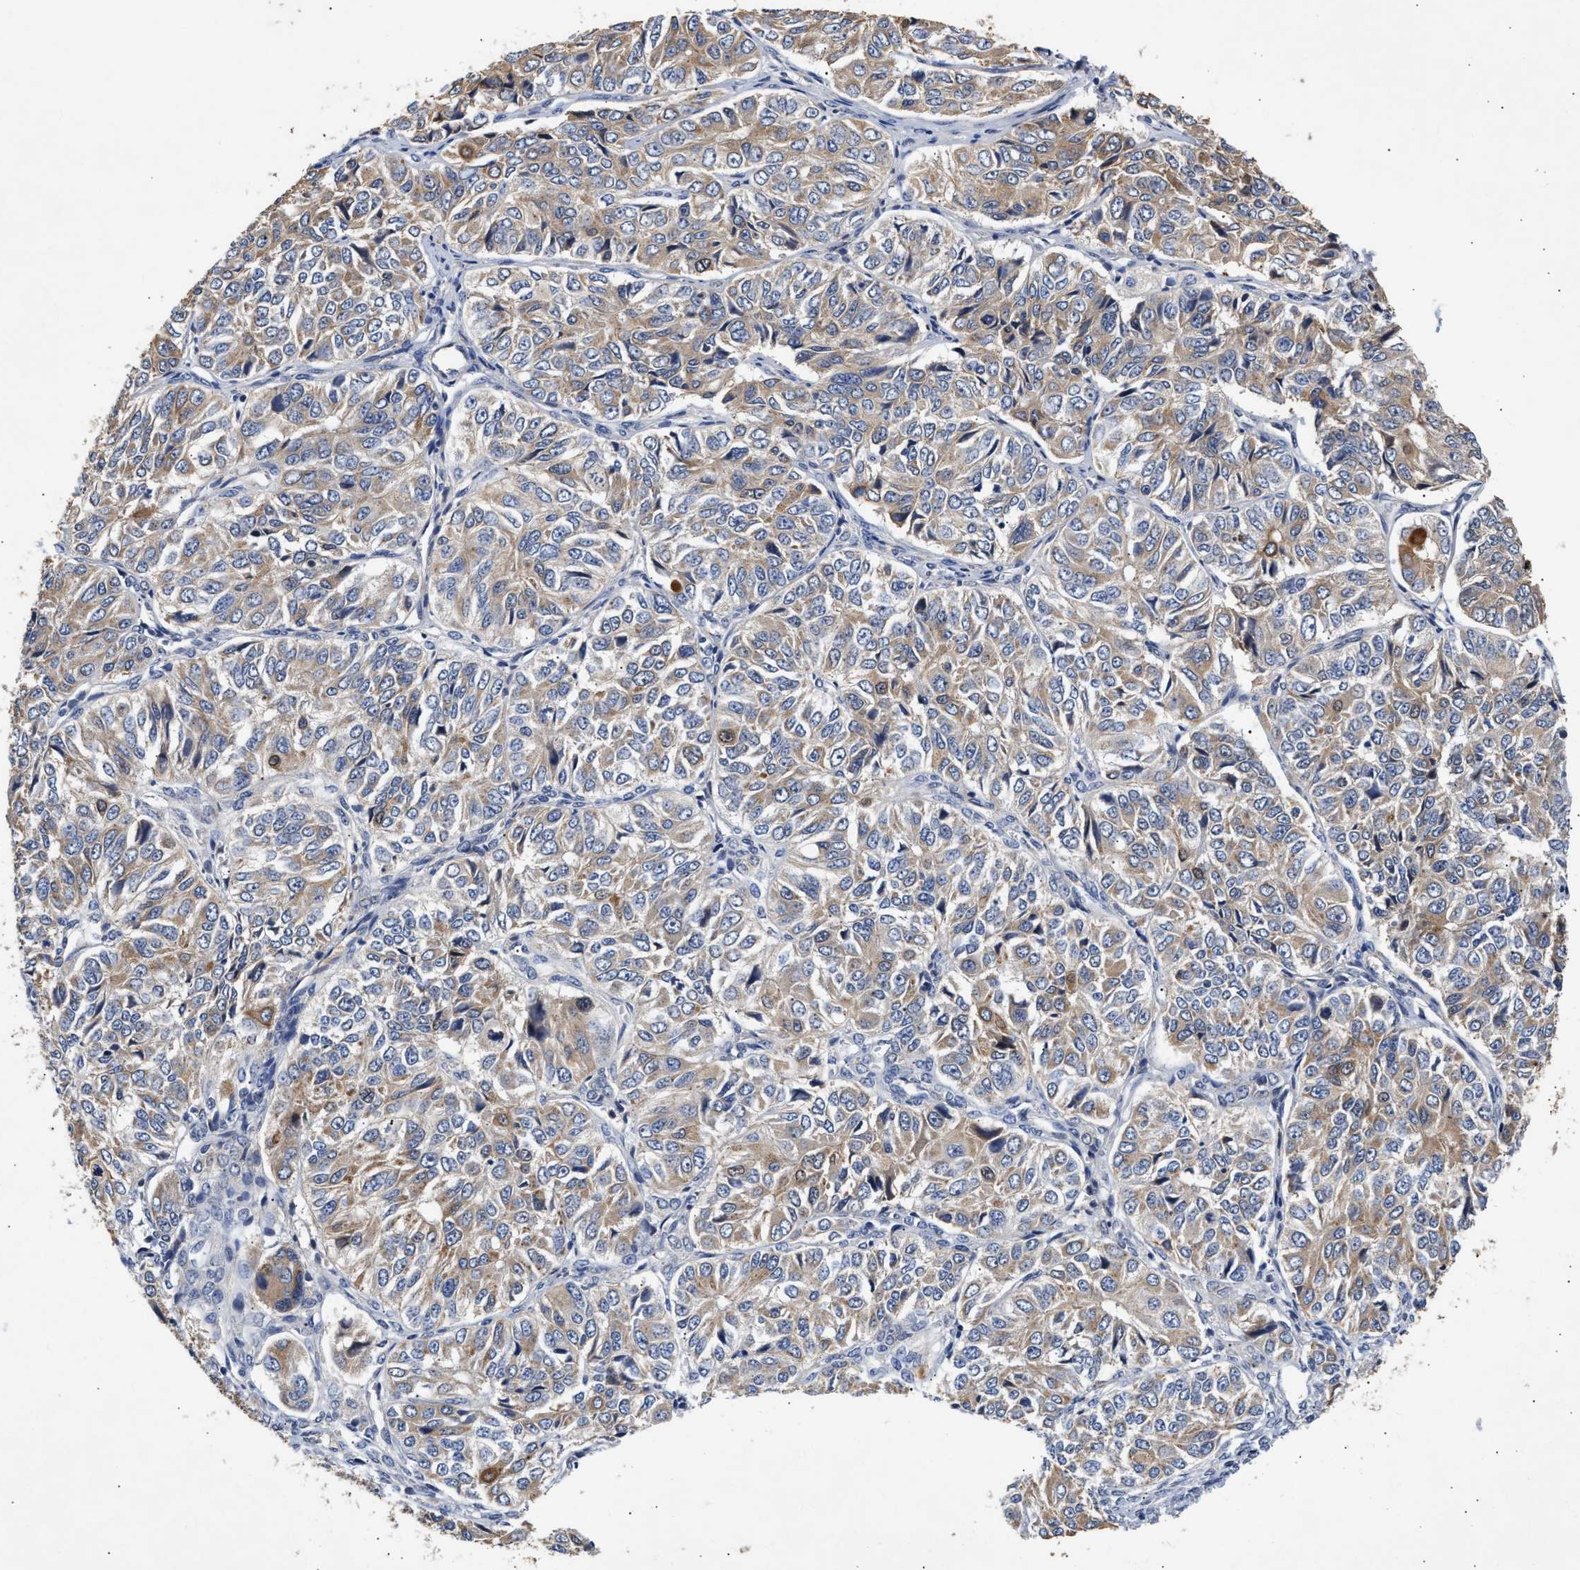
{"staining": {"intensity": "moderate", "quantity": ">75%", "location": "cytoplasmic/membranous"}, "tissue": "ovarian cancer", "cell_type": "Tumor cells", "image_type": "cancer", "snomed": [{"axis": "morphology", "description": "Carcinoma, endometroid"}, {"axis": "topography", "description": "Ovary"}], "caption": "Moderate cytoplasmic/membranous staining for a protein is appreciated in about >75% of tumor cells of ovarian endometroid carcinoma using immunohistochemistry.", "gene": "CCDC146", "patient": {"sex": "female", "age": 51}}